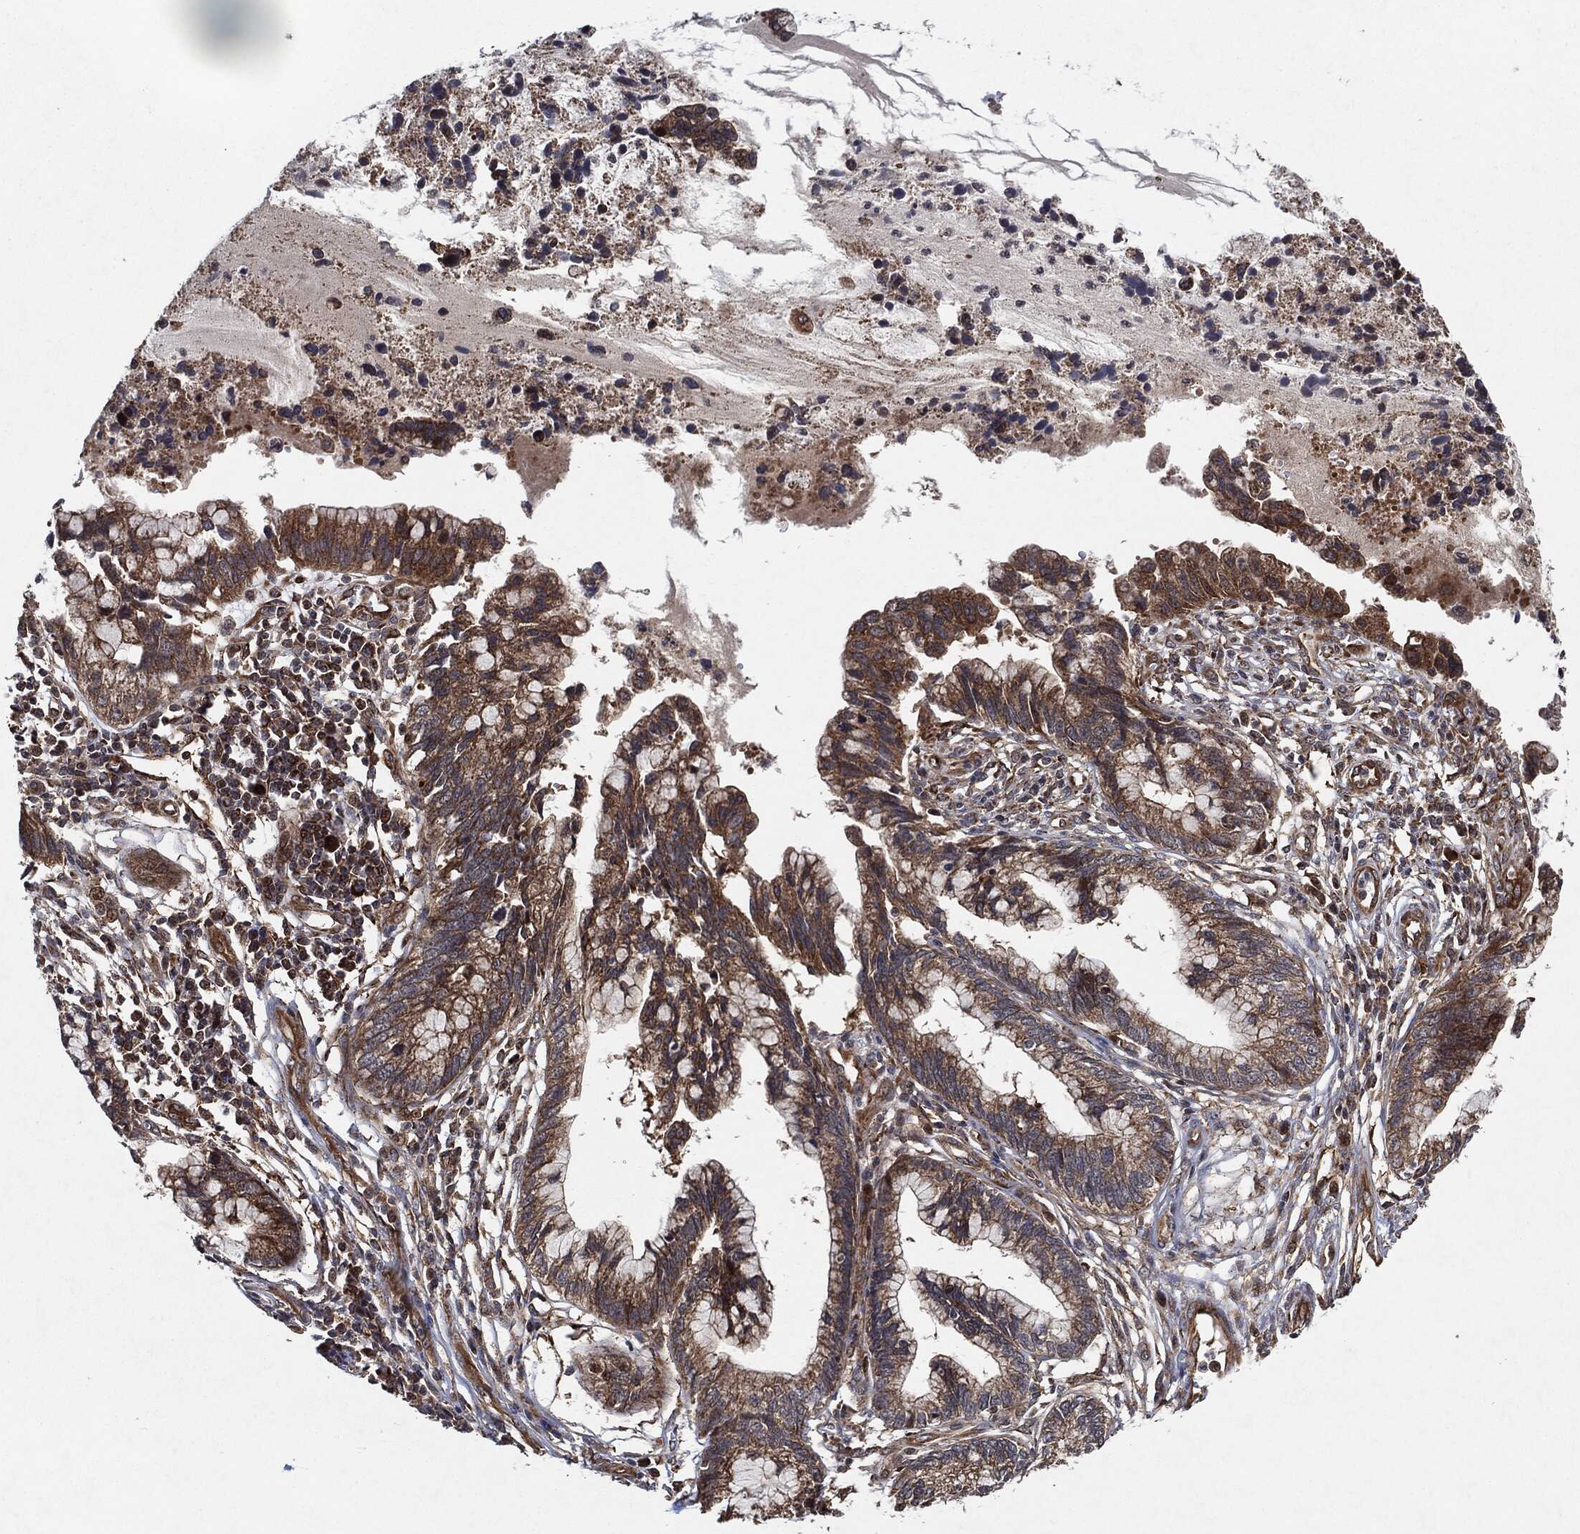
{"staining": {"intensity": "moderate", "quantity": "25%-75%", "location": "cytoplasmic/membranous"}, "tissue": "cervical cancer", "cell_type": "Tumor cells", "image_type": "cancer", "snomed": [{"axis": "morphology", "description": "Adenocarcinoma, NOS"}, {"axis": "topography", "description": "Cervix"}], "caption": "Protein staining reveals moderate cytoplasmic/membranous positivity in about 25%-75% of tumor cells in cervical cancer (adenocarcinoma). Using DAB (3,3'-diaminobenzidine) (brown) and hematoxylin (blue) stains, captured at high magnification using brightfield microscopy.", "gene": "BCAR1", "patient": {"sex": "female", "age": 44}}